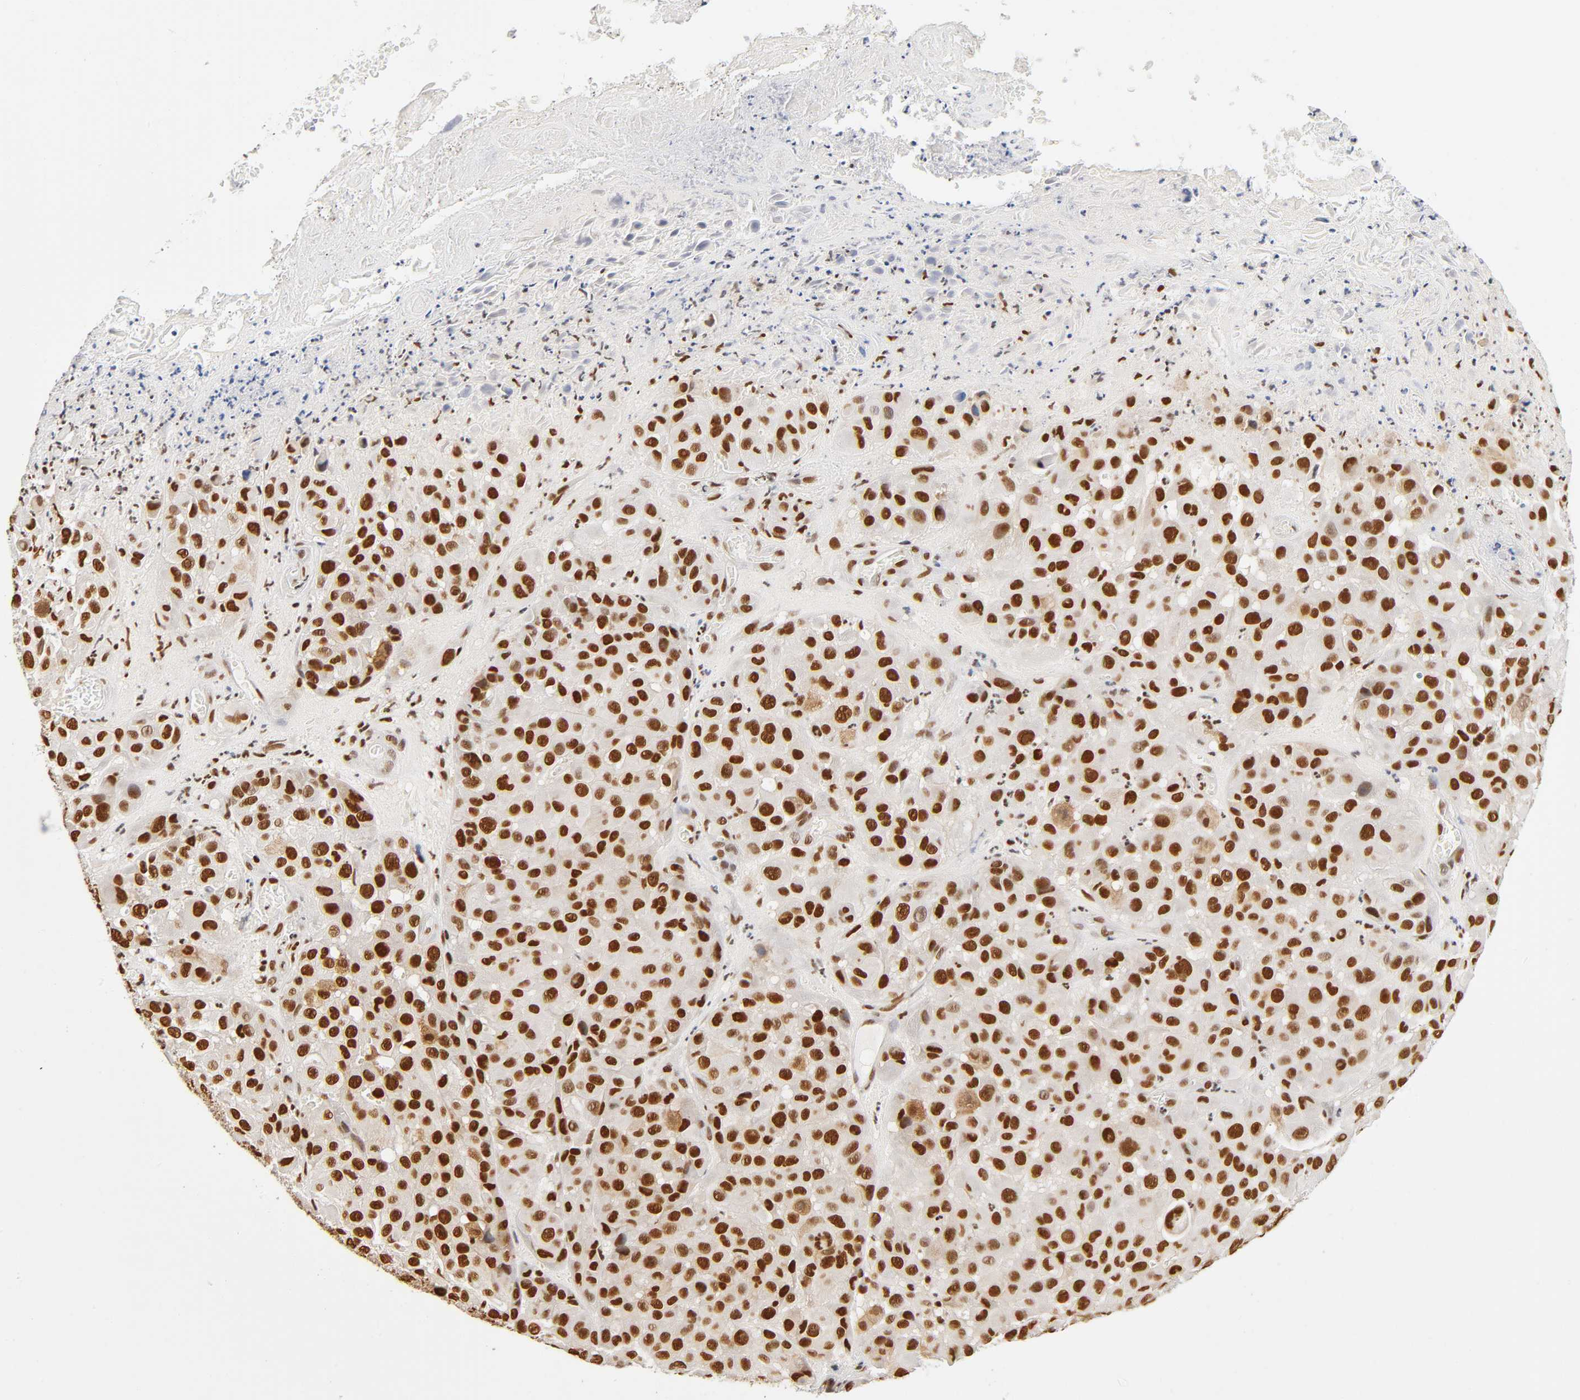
{"staining": {"intensity": "strong", "quantity": ">75%", "location": "nuclear"}, "tissue": "melanoma", "cell_type": "Tumor cells", "image_type": "cancer", "snomed": [{"axis": "morphology", "description": "Malignant melanoma, NOS"}, {"axis": "topography", "description": "Skin"}], "caption": "Immunohistochemistry (IHC) of melanoma demonstrates high levels of strong nuclear expression in approximately >75% of tumor cells.", "gene": "ILKAP", "patient": {"sex": "female", "age": 21}}